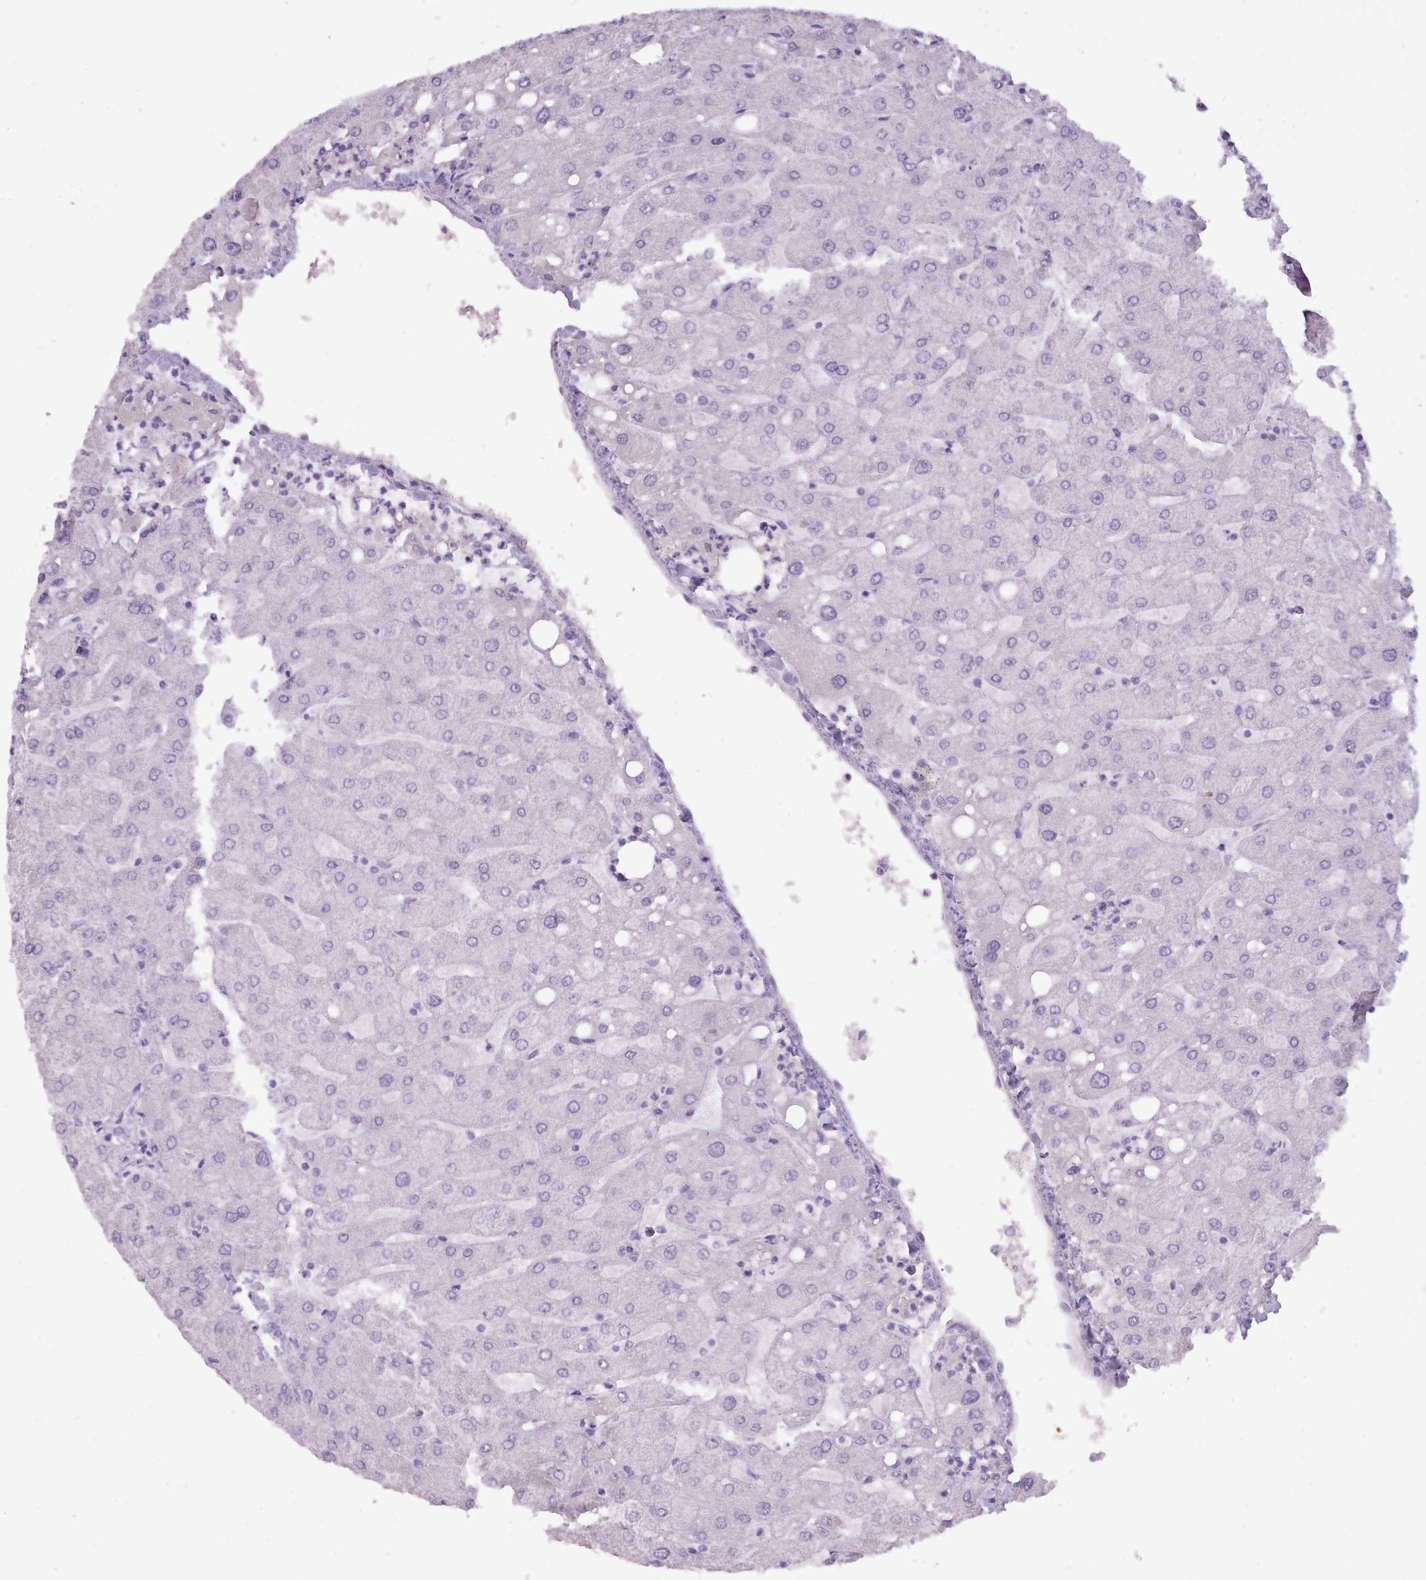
{"staining": {"intensity": "negative", "quantity": "none", "location": "none"}, "tissue": "liver", "cell_type": "Cholangiocytes", "image_type": "normal", "snomed": [{"axis": "morphology", "description": "Normal tissue, NOS"}, {"axis": "topography", "description": "Liver"}], "caption": "Protein analysis of normal liver shows no significant staining in cholangiocytes. (Brightfield microscopy of DAB IHC at high magnification).", "gene": "BDKRB2", "patient": {"sex": "male", "age": 67}}